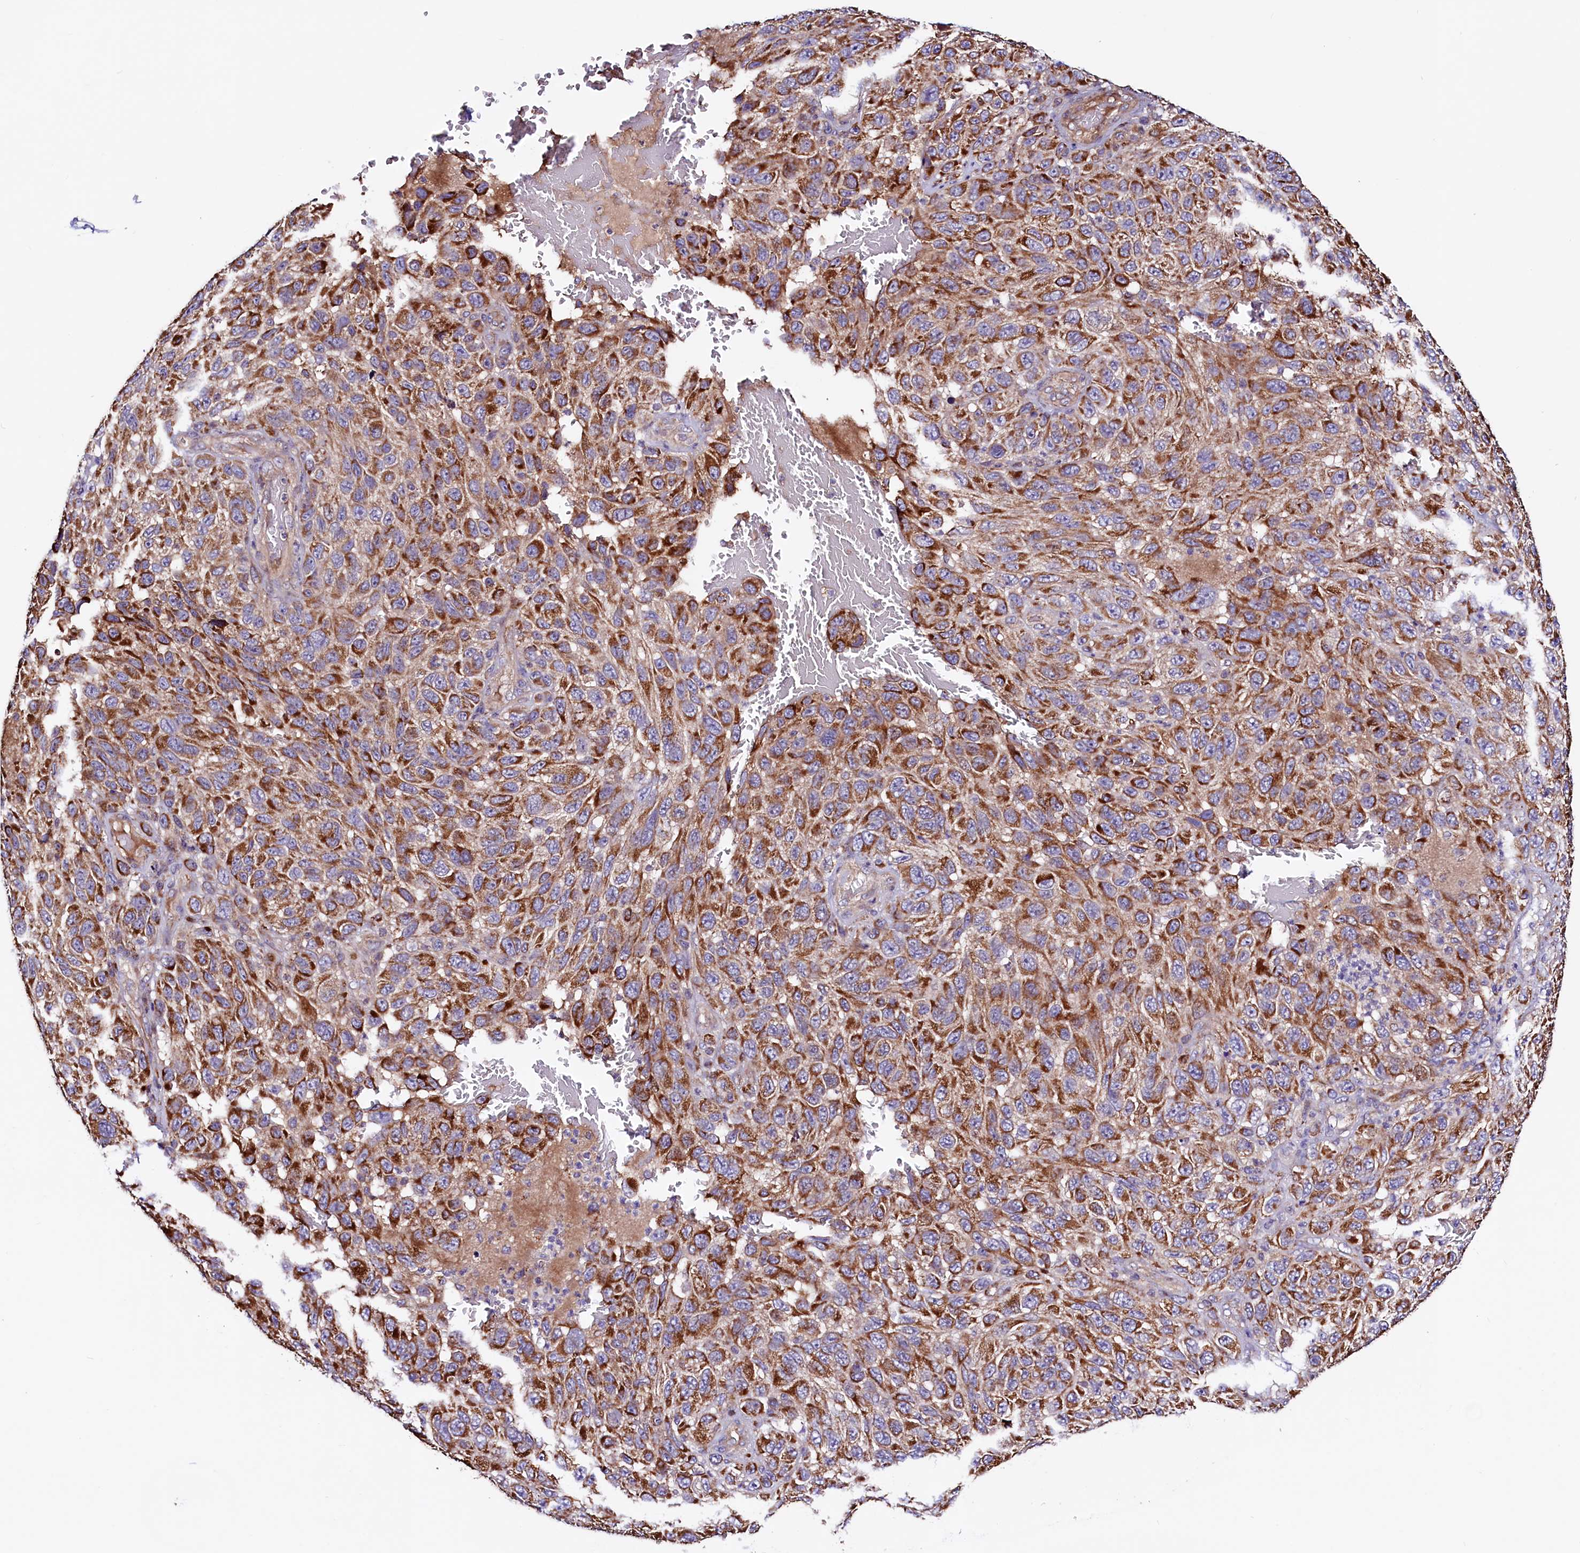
{"staining": {"intensity": "strong", "quantity": ">75%", "location": "cytoplasmic/membranous"}, "tissue": "melanoma", "cell_type": "Tumor cells", "image_type": "cancer", "snomed": [{"axis": "morphology", "description": "Normal tissue, NOS"}, {"axis": "morphology", "description": "Malignant melanoma, NOS"}, {"axis": "topography", "description": "Skin"}], "caption": "The image shows immunohistochemical staining of malignant melanoma. There is strong cytoplasmic/membranous expression is seen in about >75% of tumor cells. (IHC, brightfield microscopy, high magnification).", "gene": "CIAO3", "patient": {"sex": "female", "age": 96}}